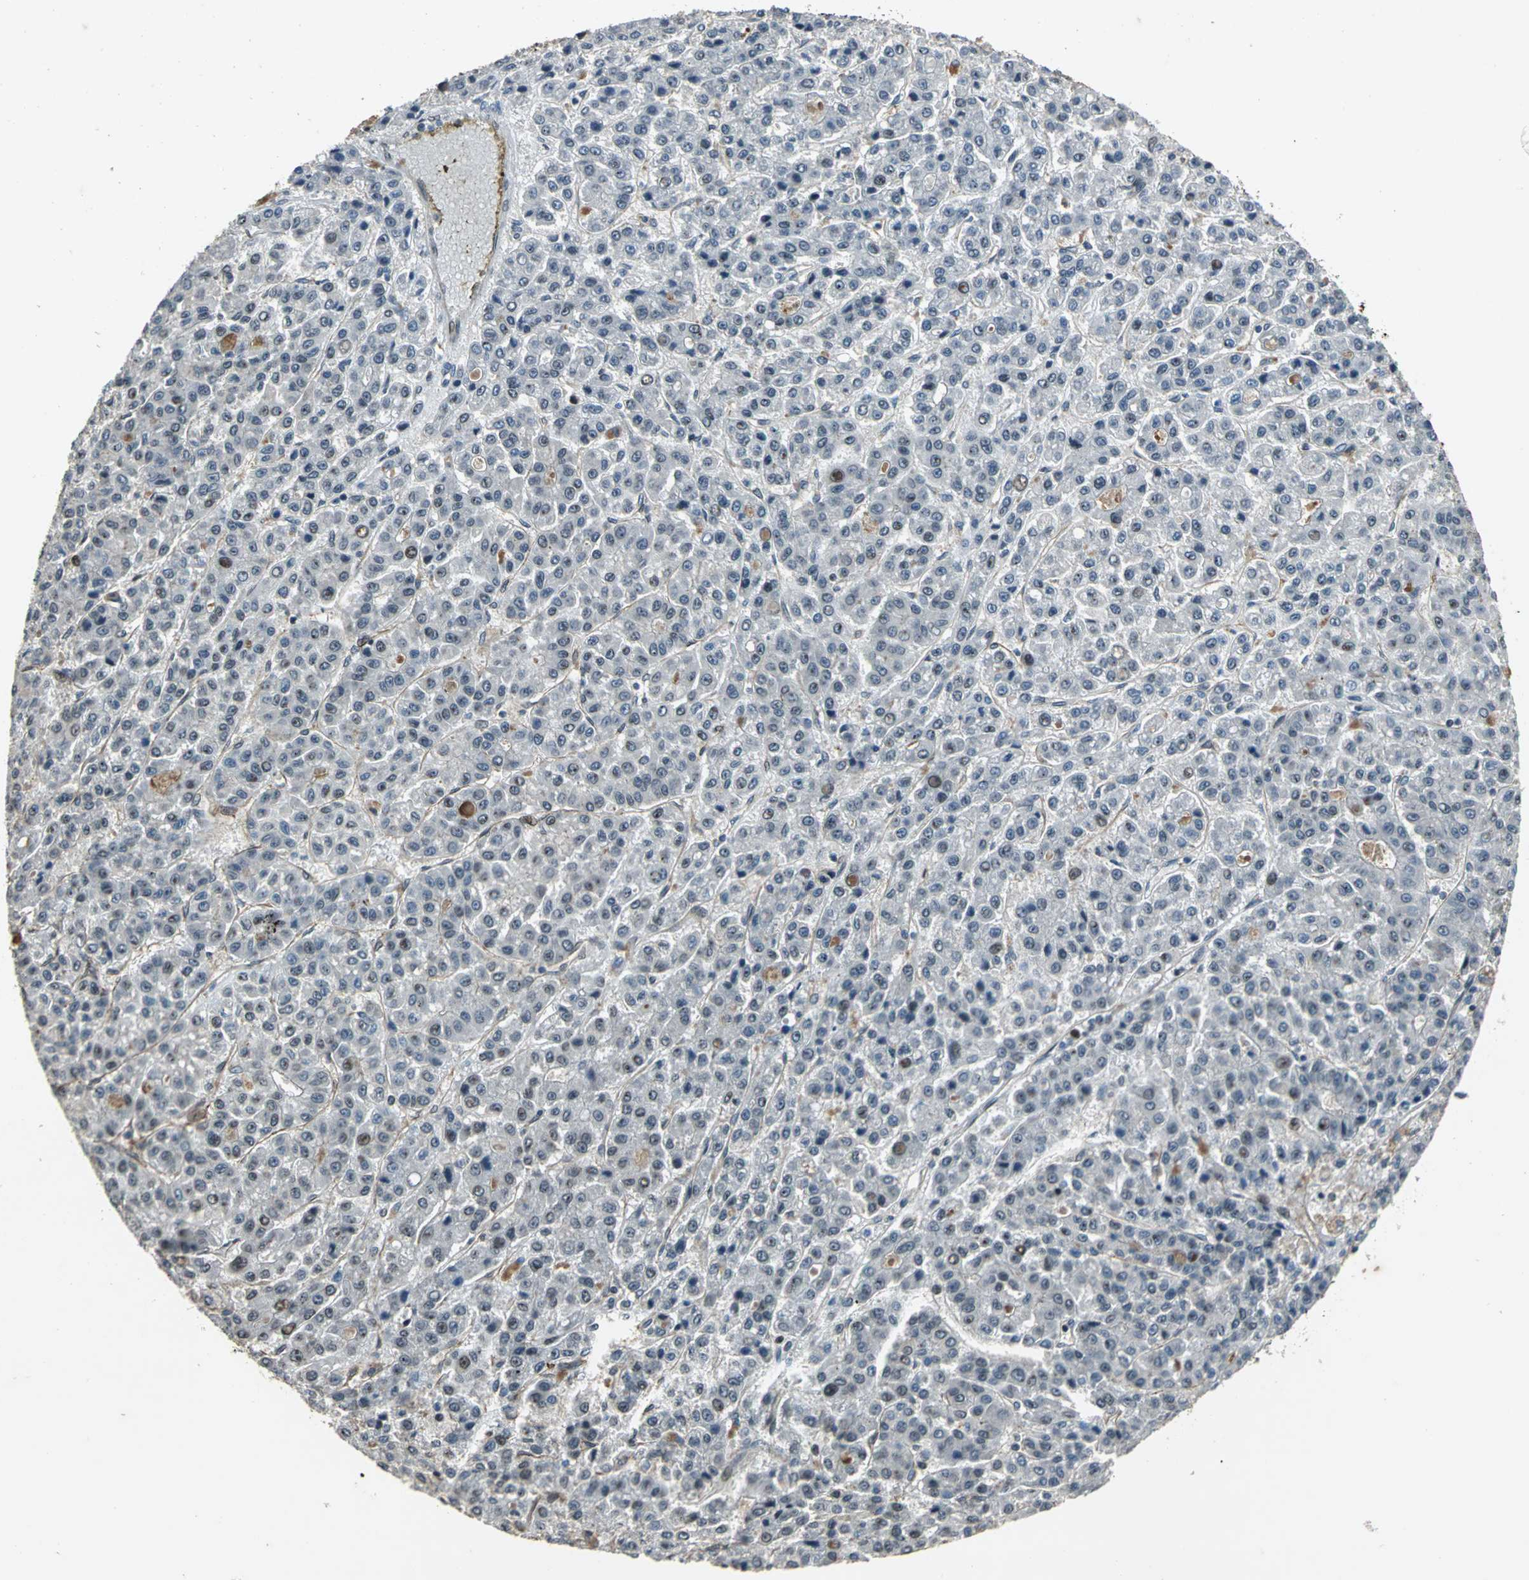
{"staining": {"intensity": "weak", "quantity": "<25%", "location": "nuclear"}, "tissue": "liver cancer", "cell_type": "Tumor cells", "image_type": "cancer", "snomed": [{"axis": "morphology", "description": "Carcinoma, Hepatocellular, NOS"}, {"axis": "topography", "description": "Liver"}], "caption": "Immunohistochemistry (IHC) micrograph of human liver hepatocellular carcinoma stained for a protein (brown), which demonstrates no expression in tumor cells.", "gene": "BRIP1", "patient": {"sex": "male", "age": 70}}